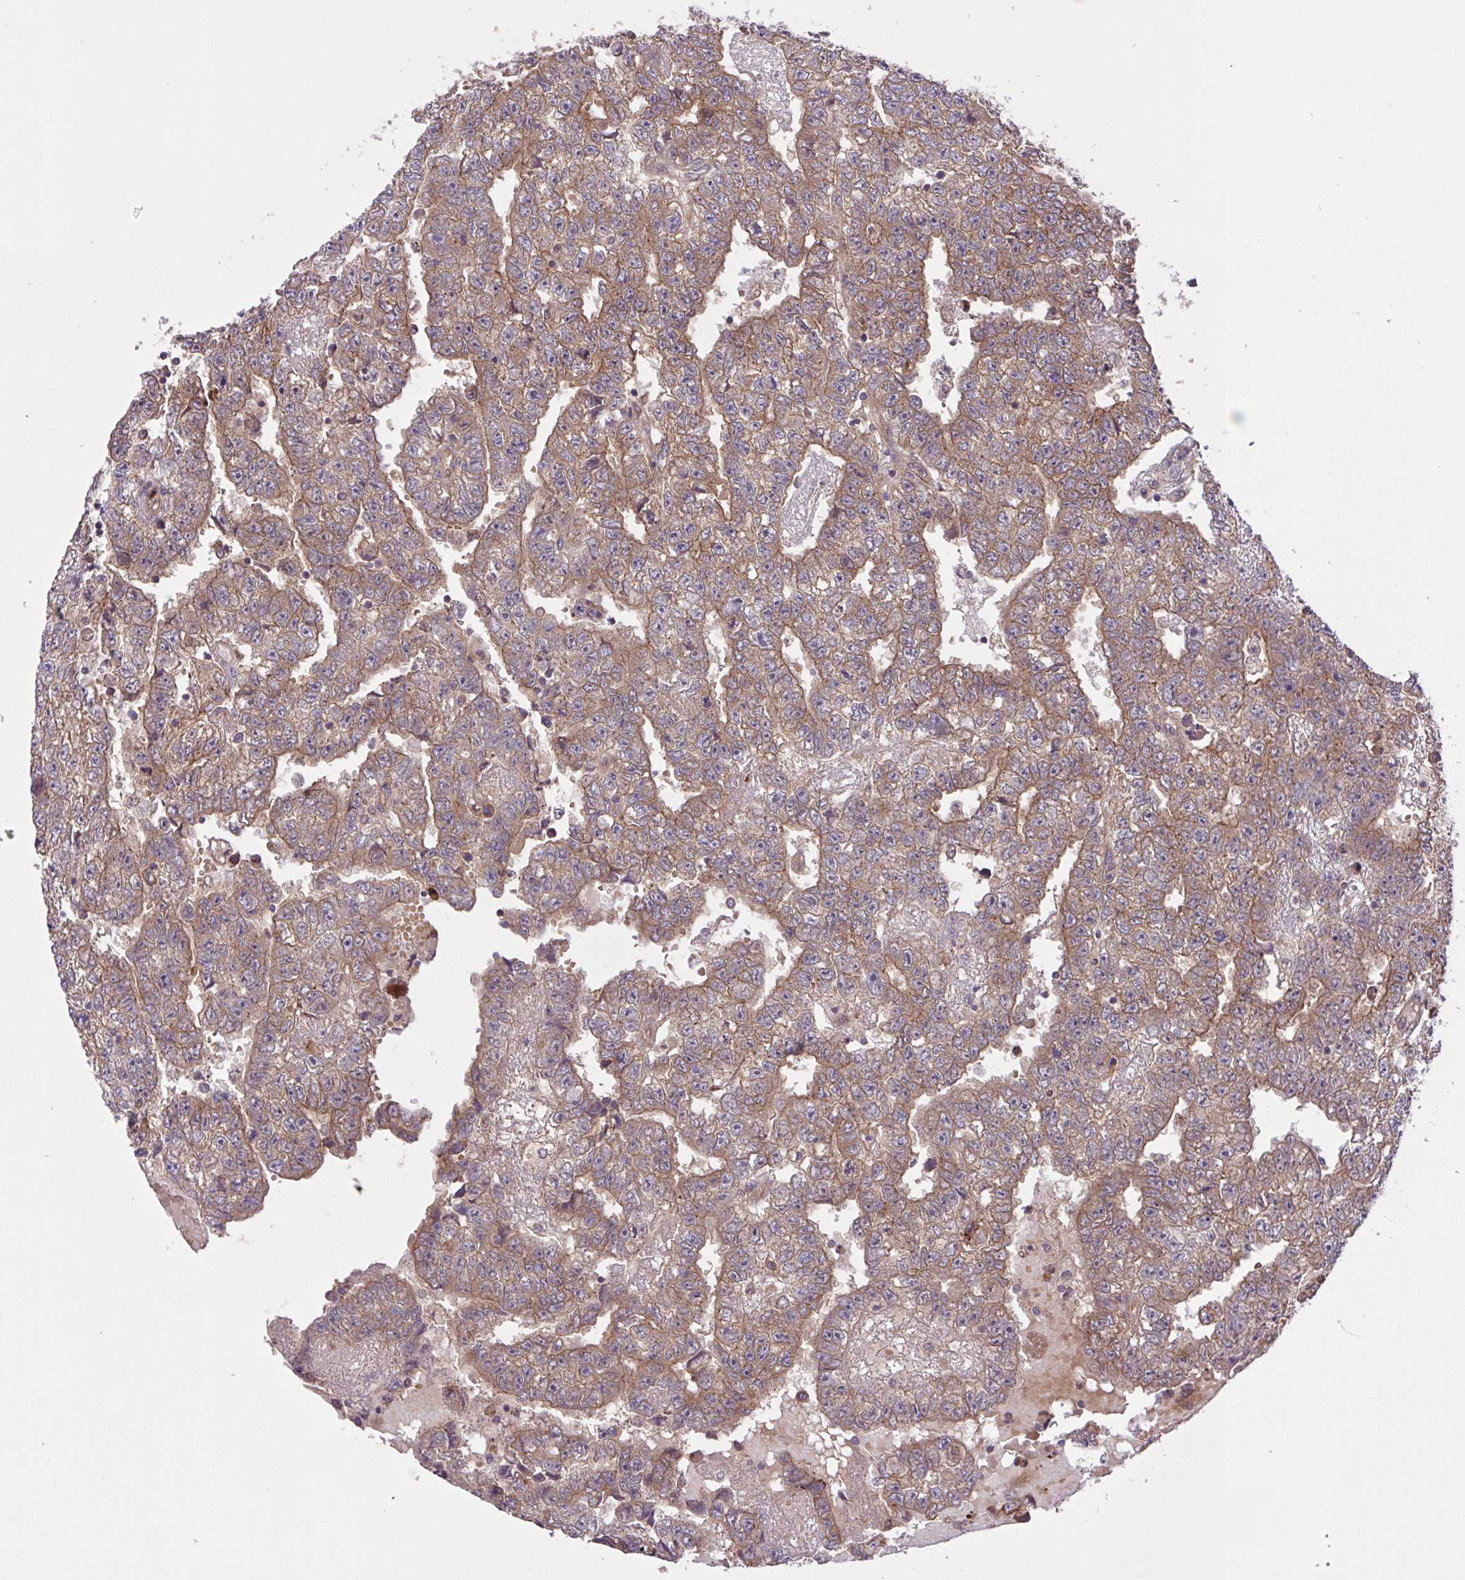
{"staining": {"intensity": "moderate", "quantity": ">75%", "location": "cytoplasmic/membranous"}, "tissue": "testis cancer", "cell_type": "Tumor cells", "image_type": "cancer", "snomed": [{"axis": "morphology", "description": "Carcinoma, Embryonal, NOS"}, {"axis": "topography", "description": "Testis"}], "caption": "Immunohistochemical staining of human testis cancer (embryonal carcinoma) exhibits moderate cytoplasmic/membranous protein expression in about >75% of tumor cells.", "gene": "INTS10", "patient": {"sex": "male", "age": 25}}